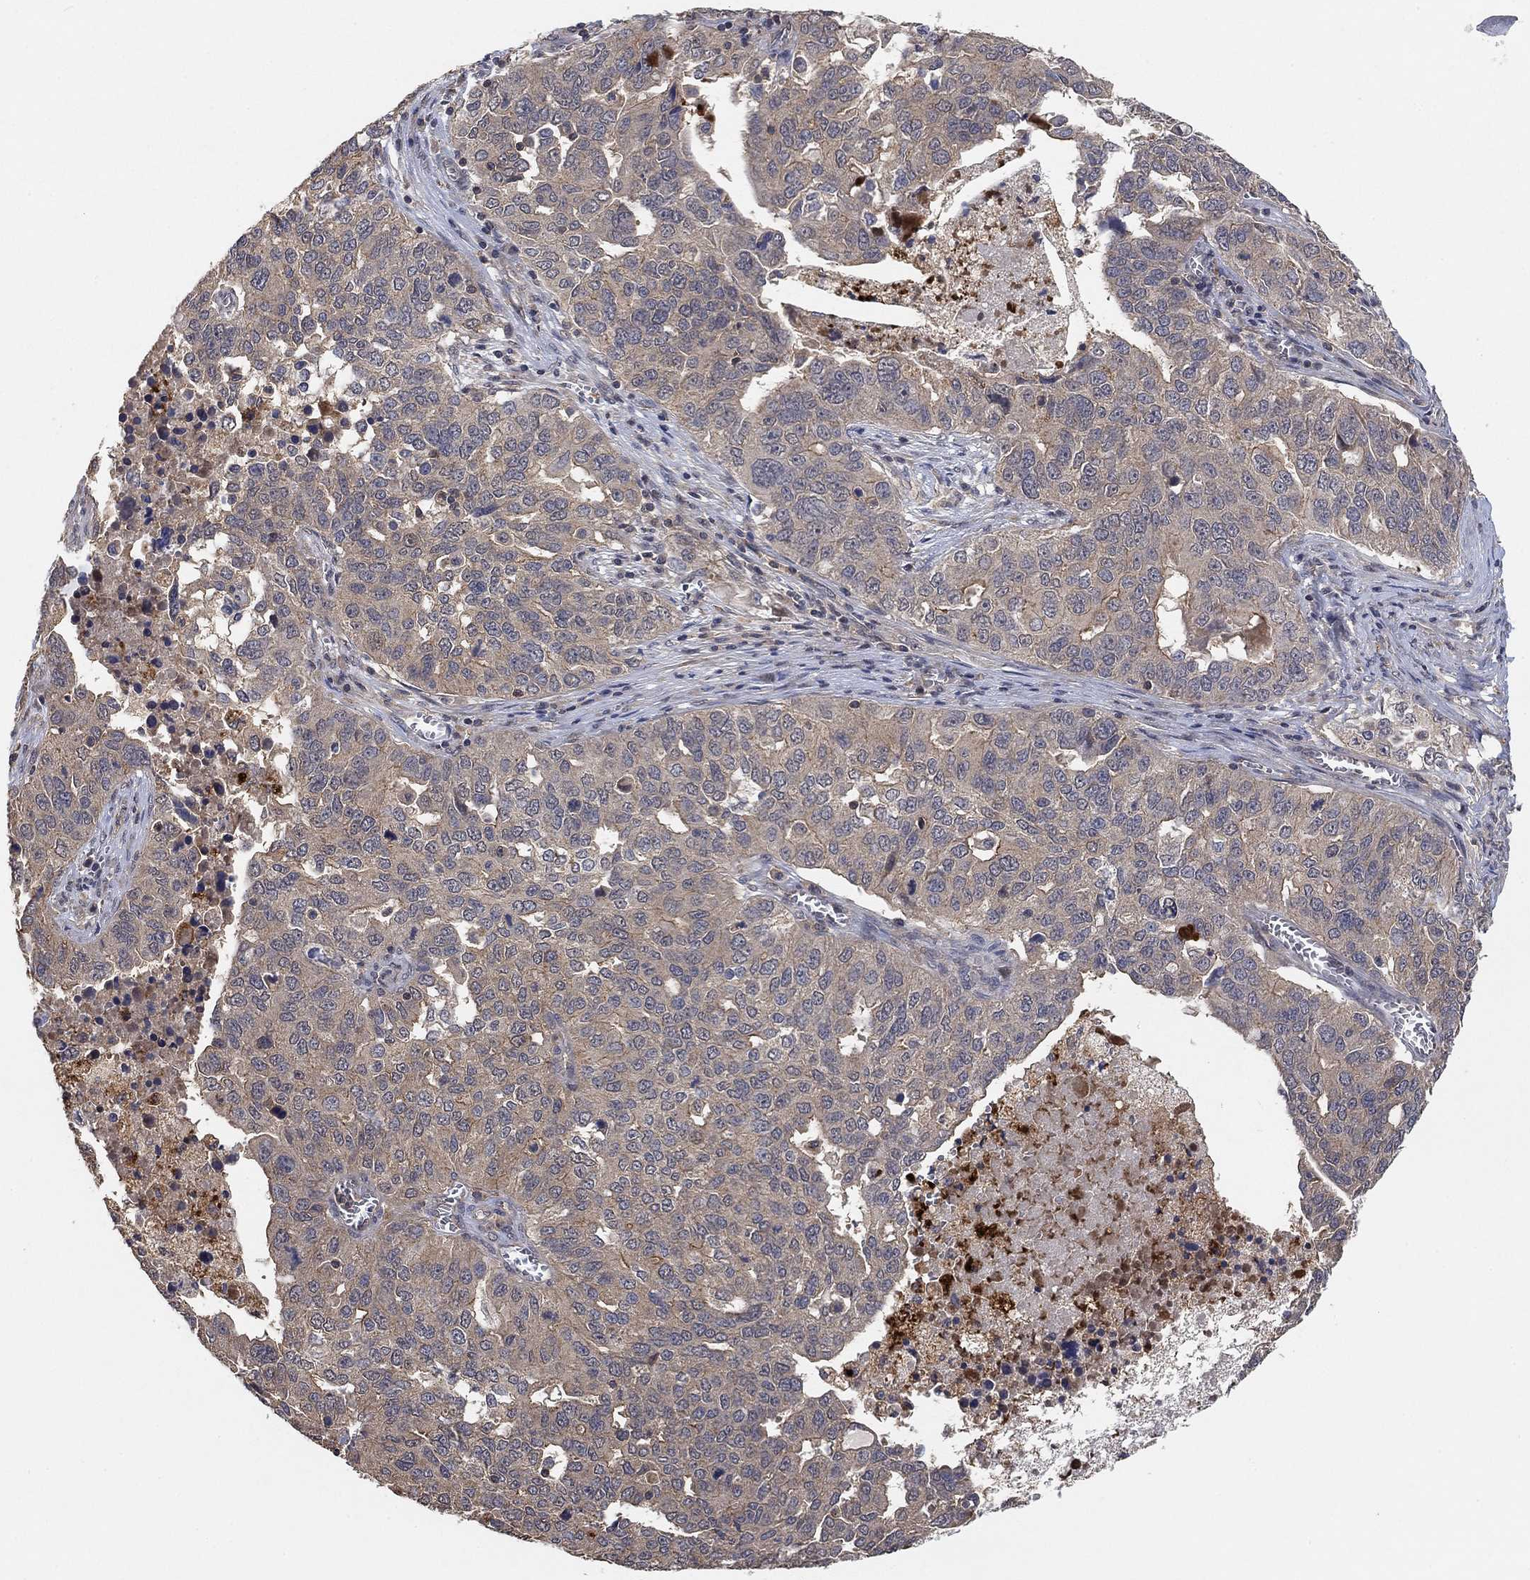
{"staining": {"intensity": "negative", "quantity": "none", "location": "none"}, "tissue": "ovarian cancer", "cell_type": "Tumor cells", "image_type": "cancer", "snomed": [{"axis": "morphology", "description": "Carcinoma, endometroid"}, {"axis": "topography", "description": "Soft tissue"}, {"axis": "topography", "description": "Ovary"}], "caption": "Histopathology image shows no protein positivity in tumor cells of ovarian cancer tissue. The staining was performed using DAB to visualize the protein expression in brown, while the nuclei were stained in blue with hematoxylin (Magnification: 20x).", "gene": "CCDC43", "patient": {"sex": "female", "age": 52}}